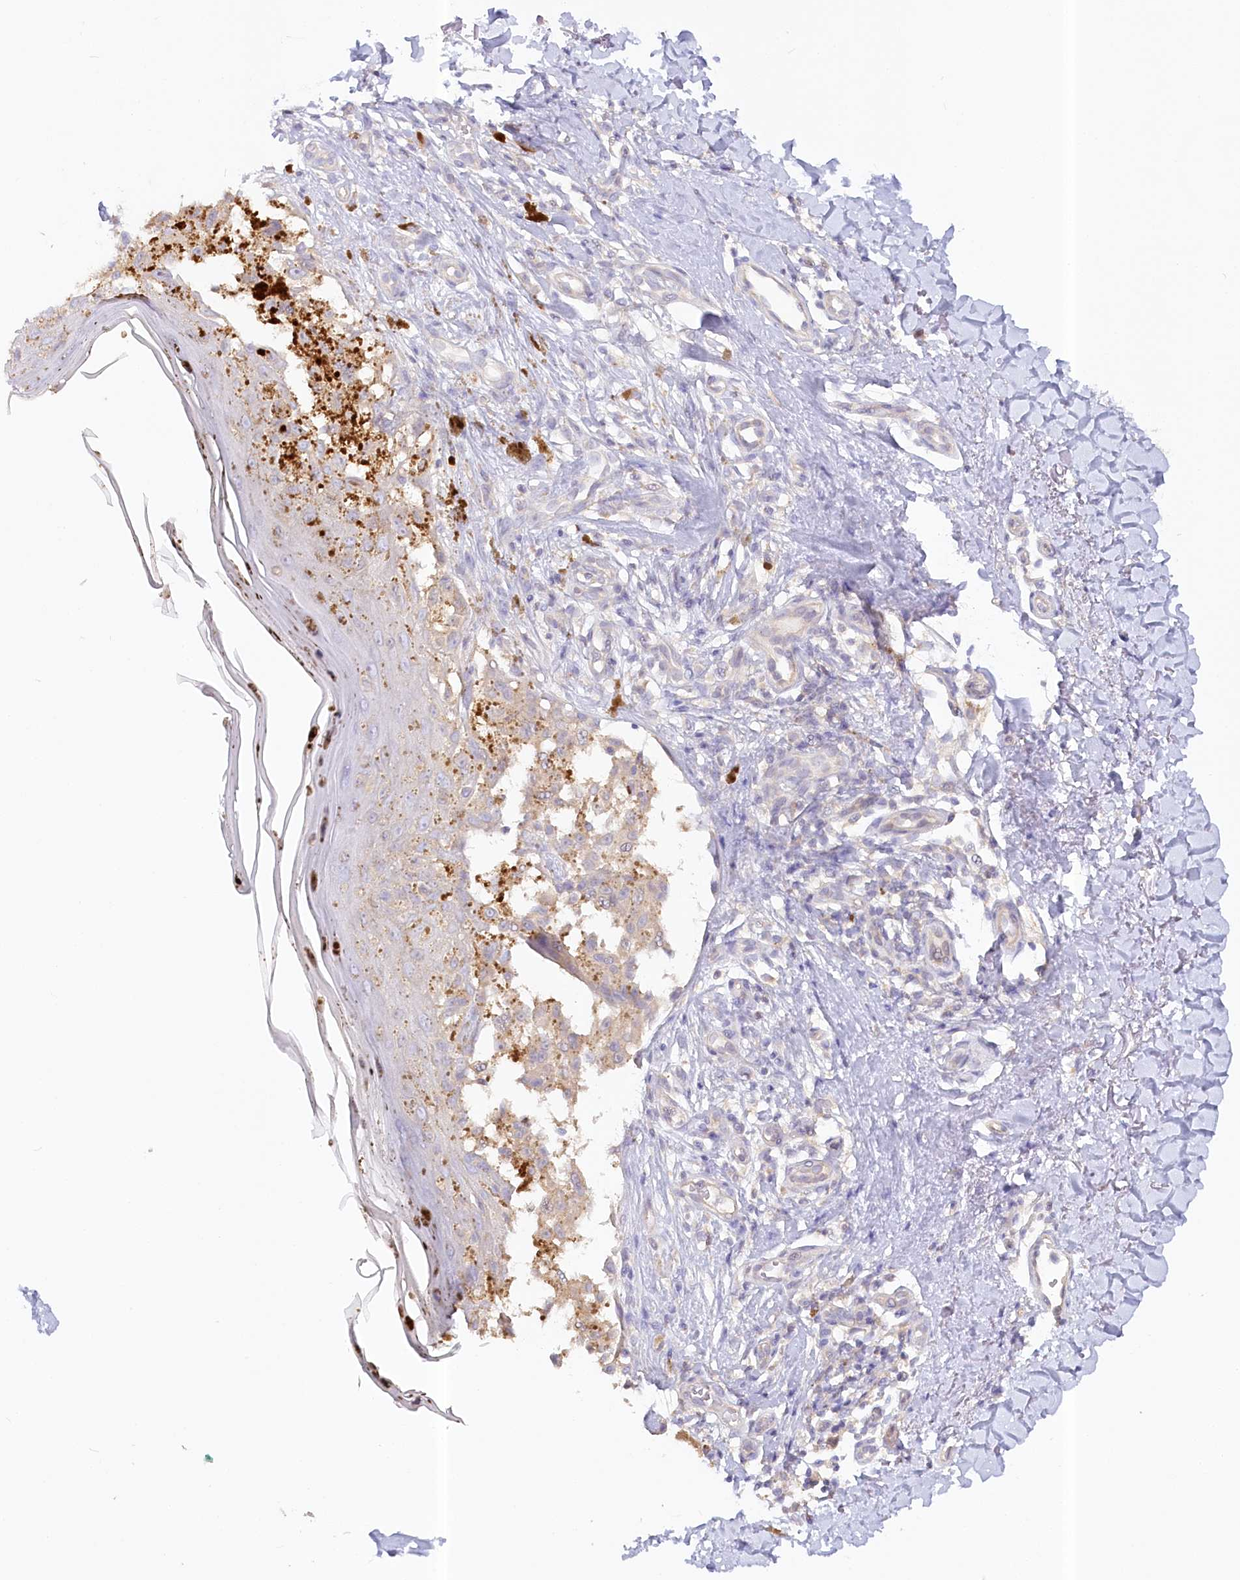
{"staining": {"intensity": "moderate", "quantity": "25%-75%", "location": "cytoplasmic/membranous"}, "tissue": "melanoma", "cell_type": "Tumor cells", "image_type": "cancer", "snomed": [{"axis": "morphology", "description": "Malignant melanoma, NOS"}, {"axis": "topography", "description": "Skin"}], "caption": "Protein expression analysis of human malignant melanoma reveals moderate cytoplasmic/membranous expression in approximately 25%-75% of tumor cells. (DAB = brown stain, brightfield microscopy at high magnification).", "gene": "PAIP2", "patient": {"sex": "female", "age": 50}}